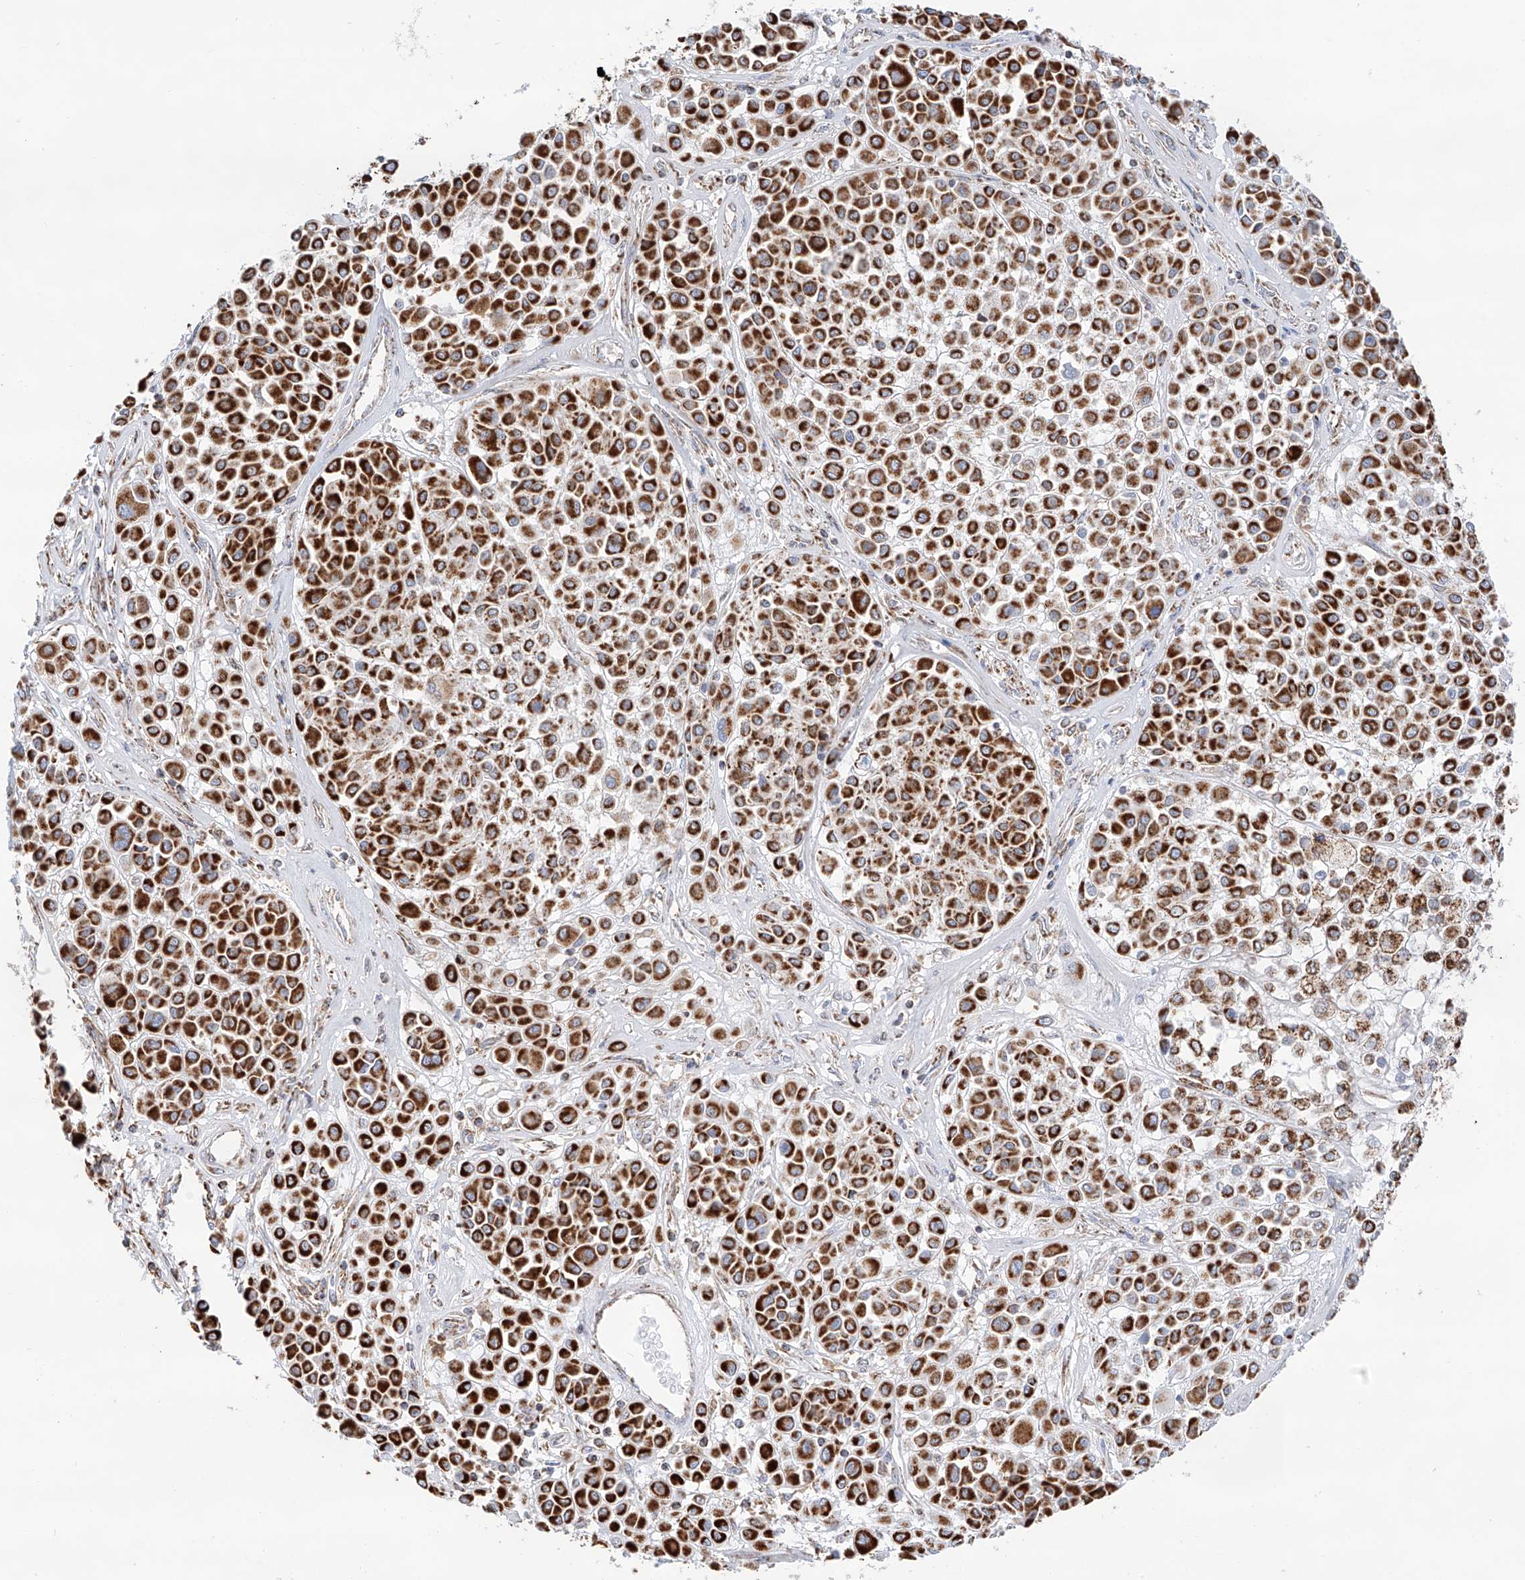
{"staining": {"intensity": "strong", "quantity": ">75%", "location": "cytoplasmic/membranous"}, "tissue": "melanoma", "cell_type": "Tumor cells", "image_type": "cancer", "snomed": [{"axis": "morphology", "description": "Malignant melanoma, Metastatic site"}, {"axis": "topography", "description": "Soft tissue"}], "caption": "The micrograph displays a brown stain indicating the presence of a protein in the cytoplasmic/membranous of tumor cells in melanoma.", "gene": "TTC27", "patient": {"sex": "male", "age": 41}}